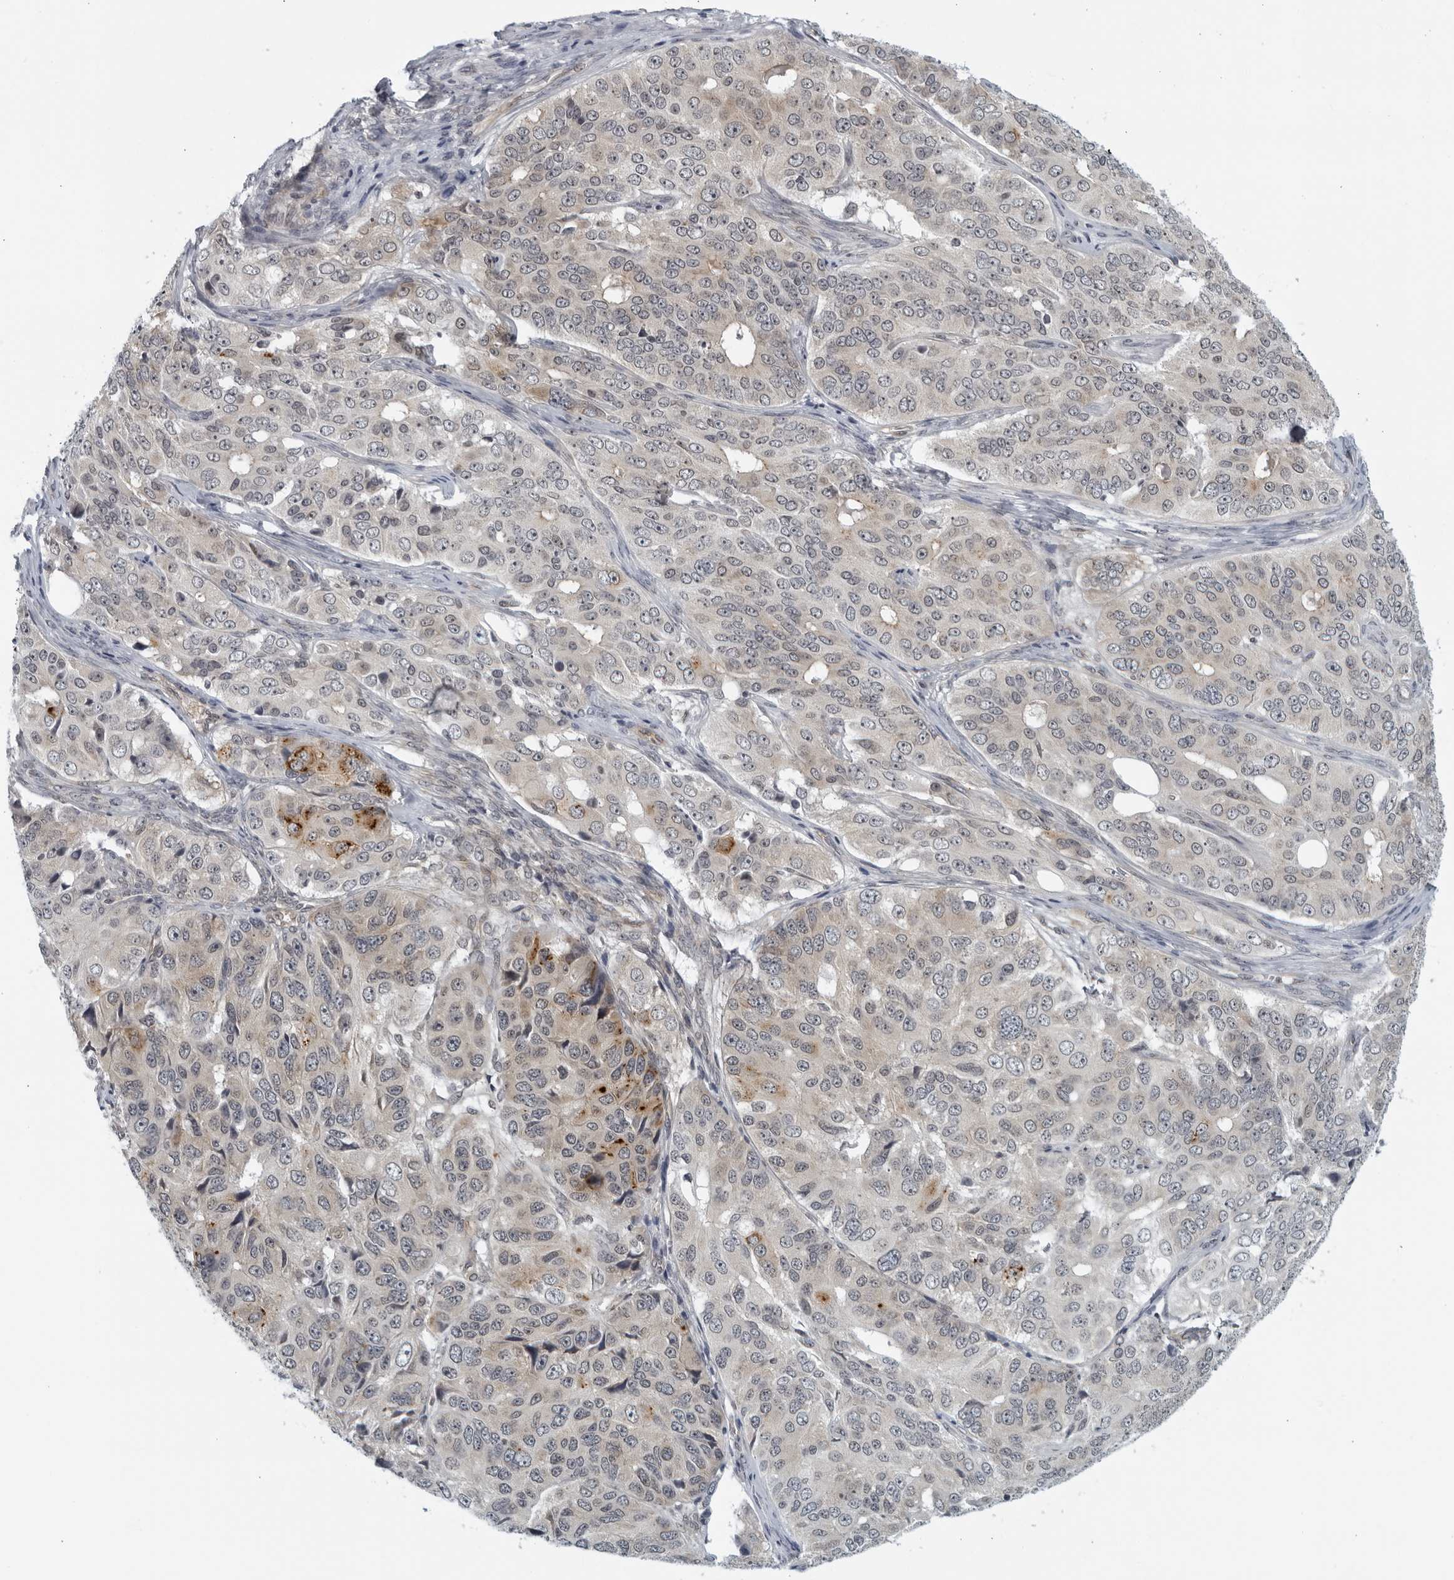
{"staining": {"intensity": "moderate", "quantity": "<25%", "location": "cytoplasmic/membranous"}, "tissue": "ovarian cancer", "cell_type": "Tumor cells", "image_type": "cancer", "snomed": [{"axis": "morphology", "description": "Carcinoma, endometroid"}, {"axis": "topography", "description": "Ovary"}], "caption": "A high-resolution histopathology image shows IHC staining of ovarian cancer, which exhibits moderate cytoplasmic/membranous positivity in about <25% of tumor cells. Using DAB (3,3'-diaminobenzidine) (brown) and hematoxylin (blue) stains, captured at high magnification using brightfield microscopy.", "gene": "RC3H1", "patient": {"sex": "female", "age": 51}}